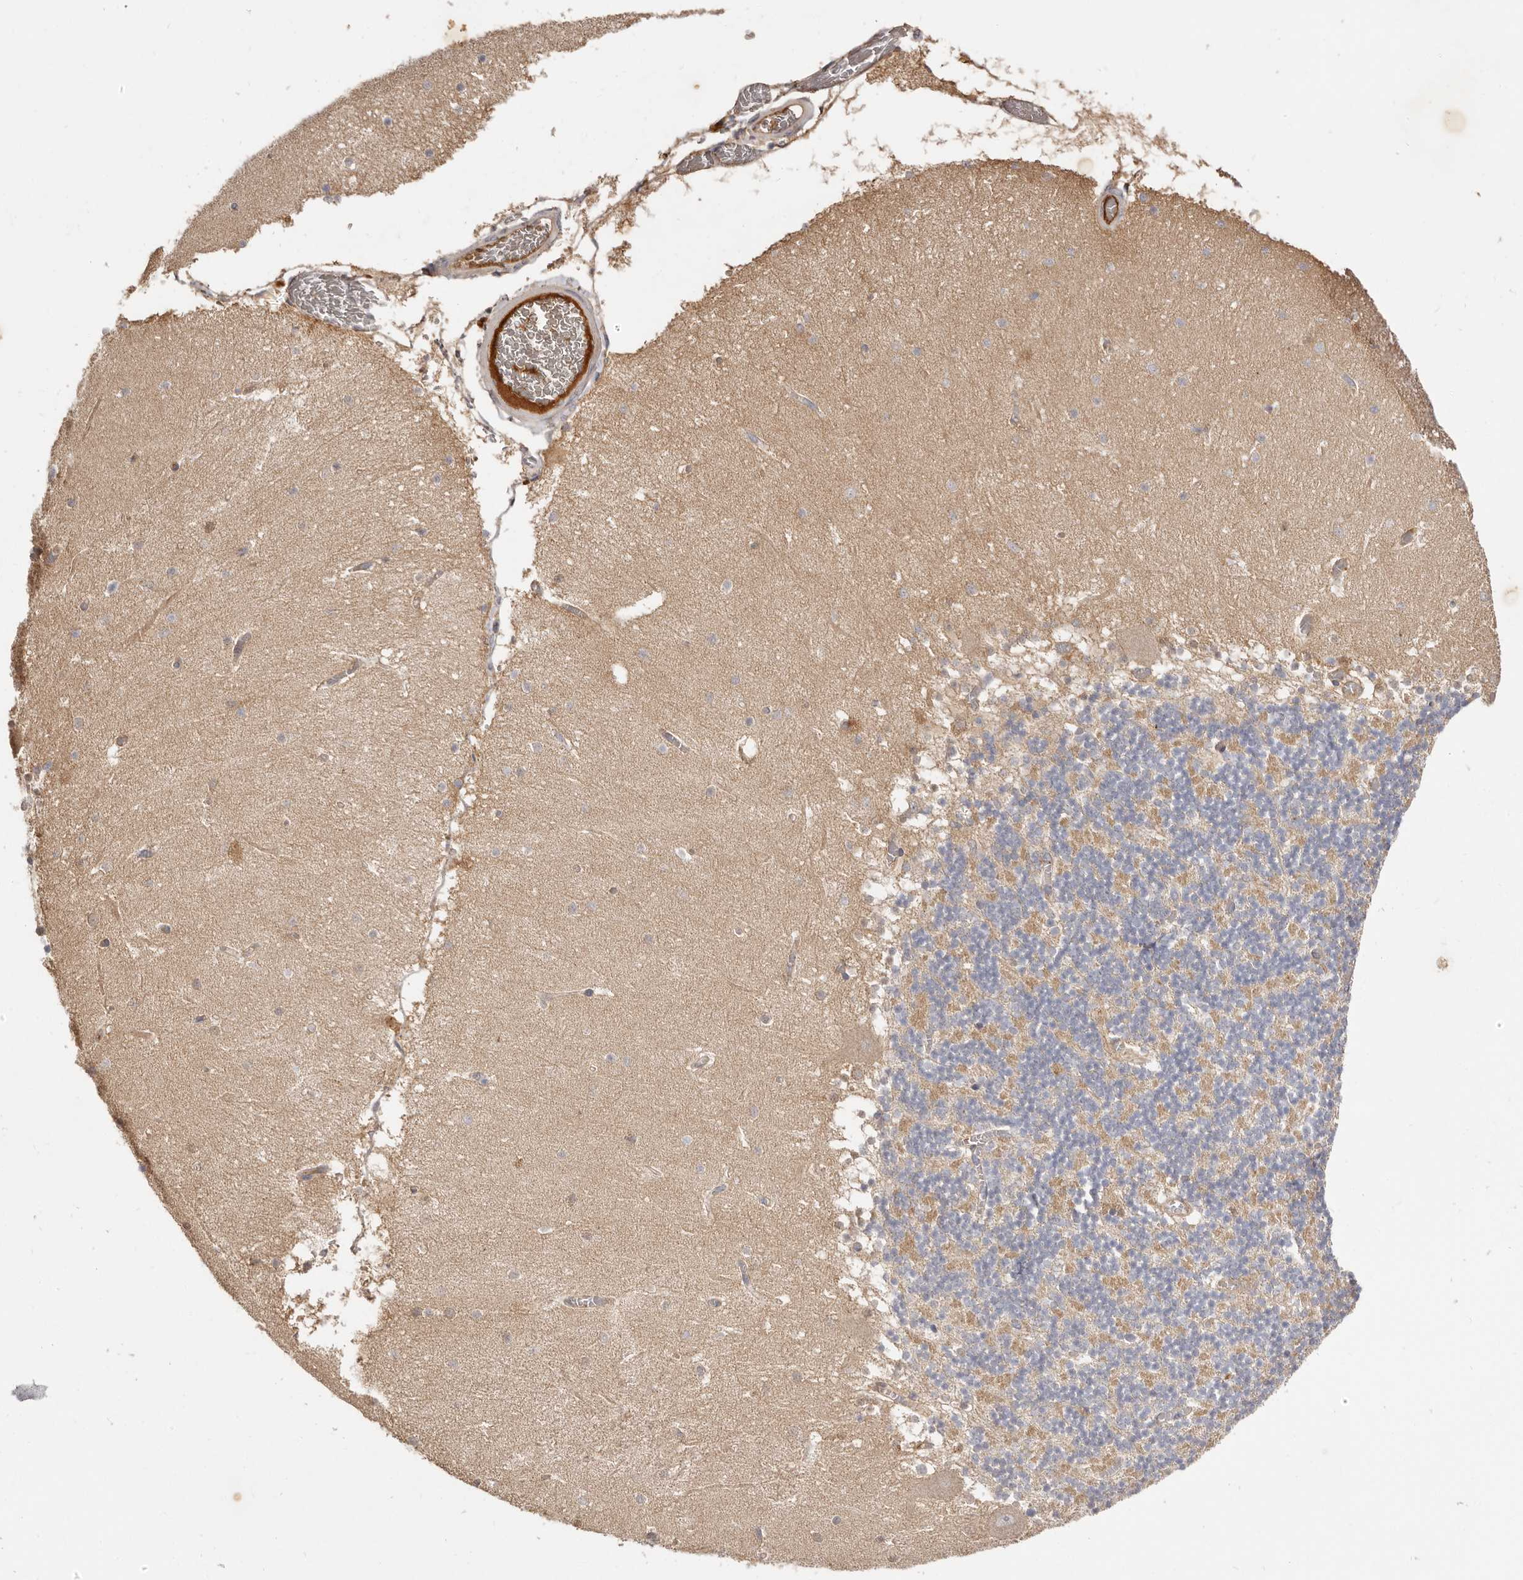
{"staining": {"intensity": "negative", "quantity": "none", "location": "none"}, "tissue": "cerebellum", "cell_type": "Cells in granular layer", "image_type": "normal", "snomed": [{"axis": "morphology", "description": "Normal tissue, NOS"}, {"axis": "topography", "description": "Cerebellum"}], "caption": "A histopathology image of cerebellum stained for a protein demonstrates no brown staining in cells in granular layer.", "gene": "ADAMTS9", "patient": {"sex": "female", "age": 28}}